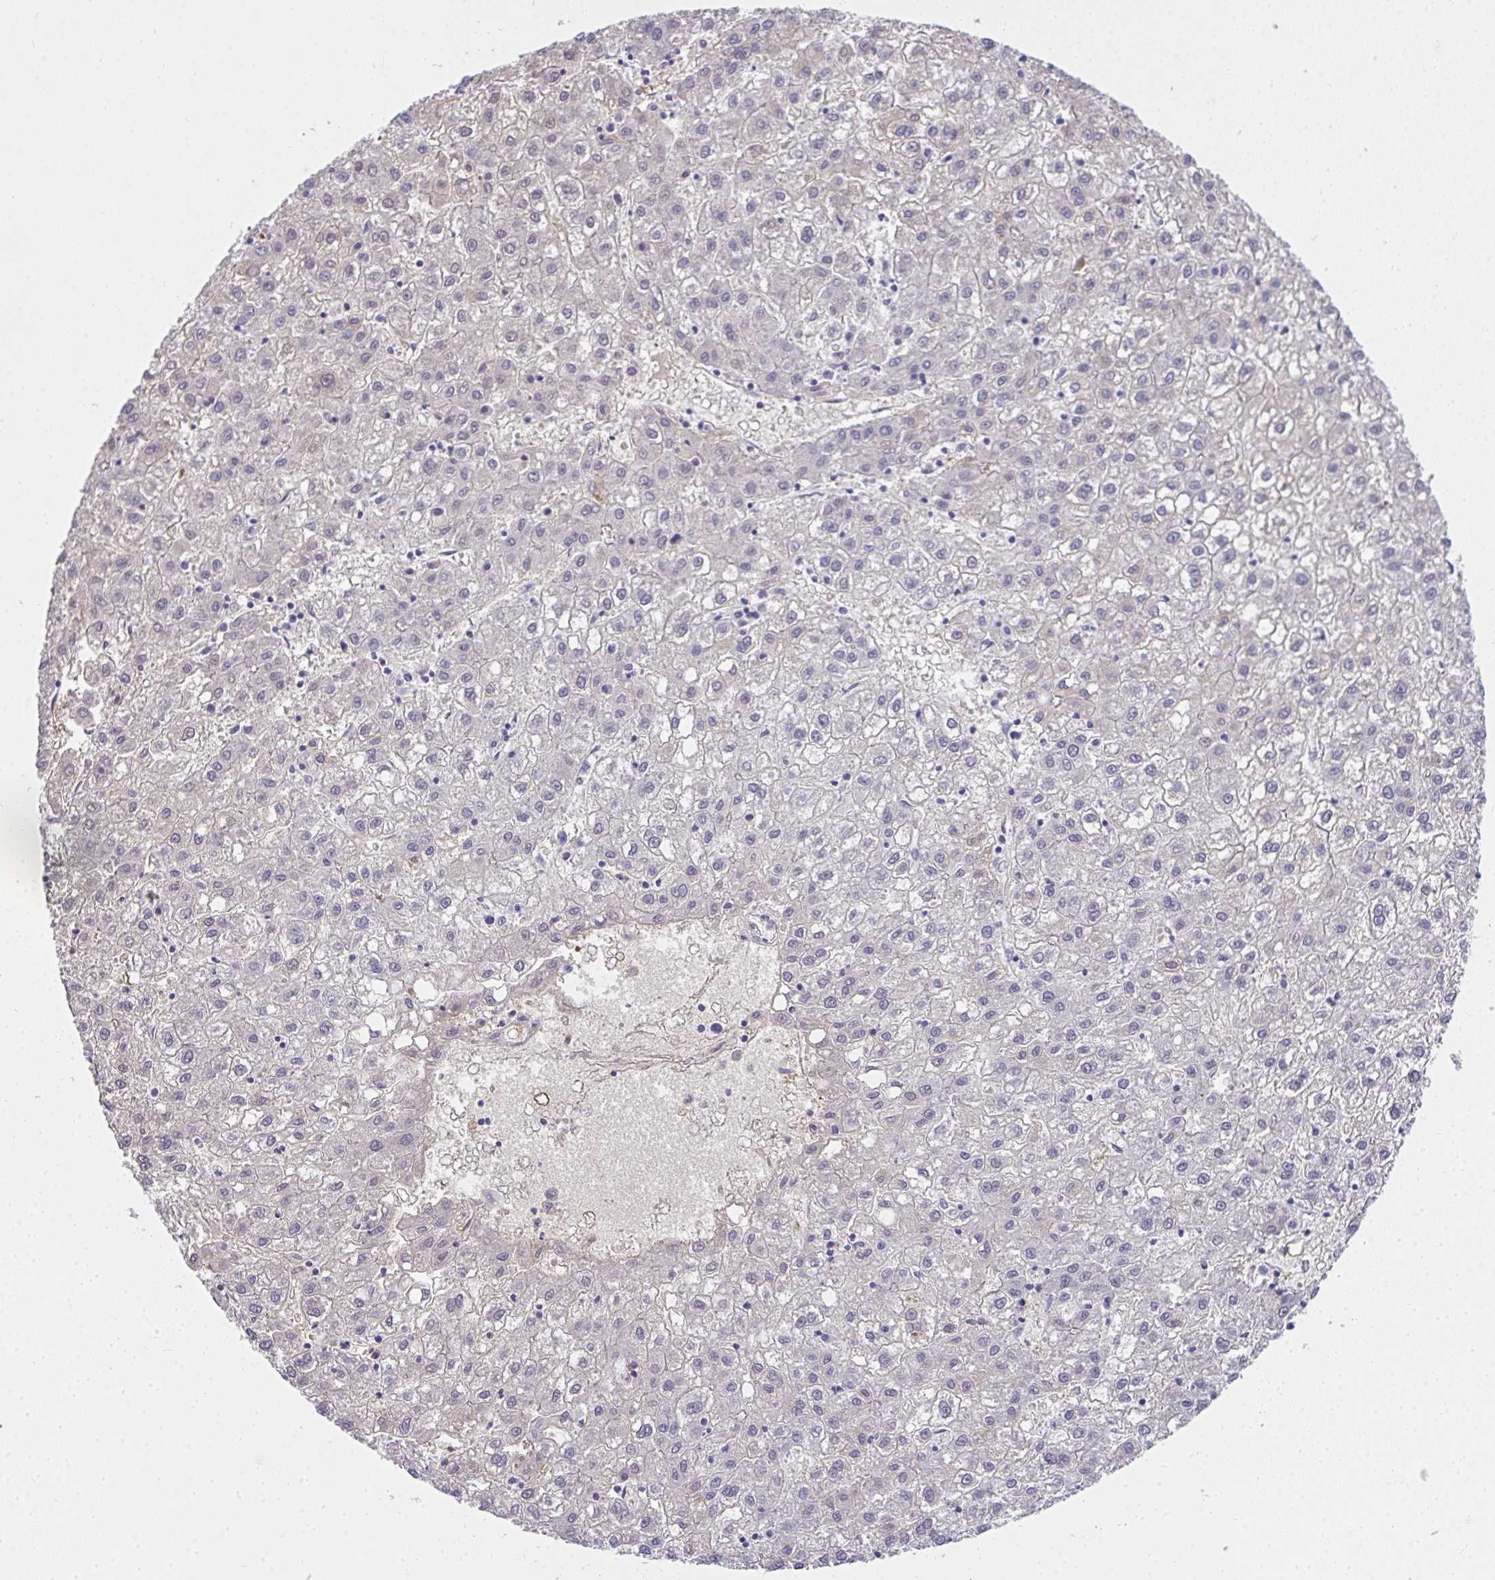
{"staining": {"intensity": "negative", "quantity": "none", "location": "none"}, "tissue": "liver cancer", "cell_type": "Tumor cells", "image_type": "cancer", "snomed": [{"axis": "morphology", "description": "Carcinoma, Hepatocellular, NOS"}, {"axis": "topography", "description": "Liver"}], "caption": "Immunohistochemical staining of human liver cancer (hepatocellular carcinoma) displays no significant expression in tumor cells.", "gene": "ZSWIM3", "patient": {"sex": "male", "age": 72}}